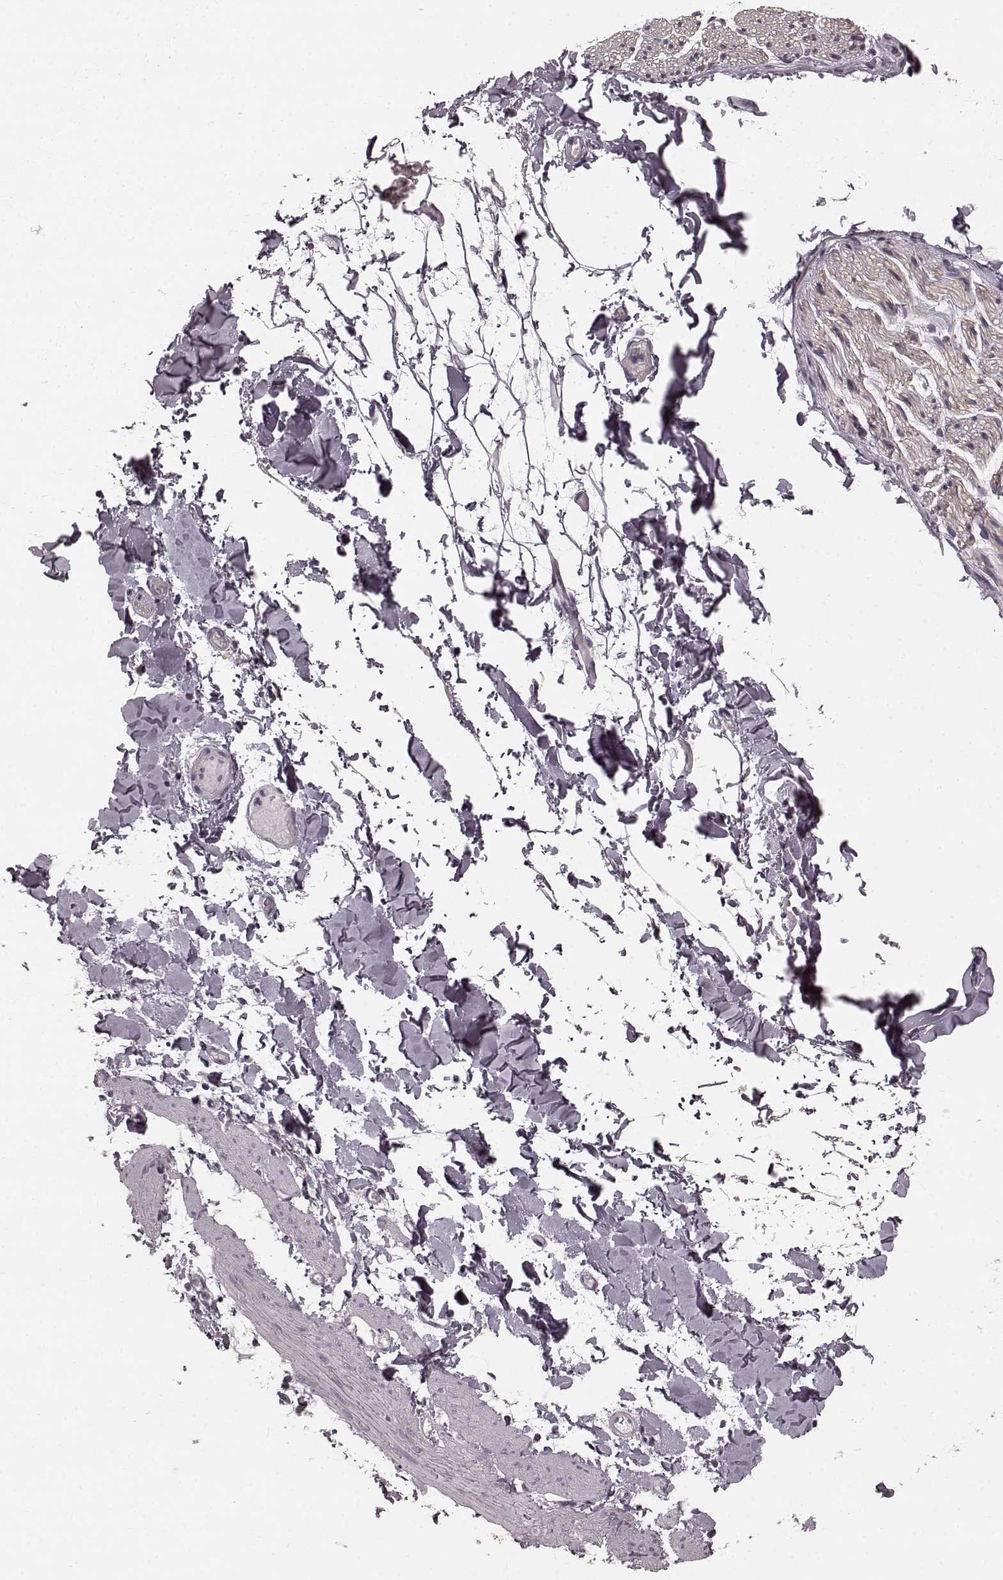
{"staining": {"intensity": "negative", "quantity": "none", "location": "none"}, "tissue": "adipose tissue", "cell_type": "Adipocytes", "image_type": "normal", "snomed": [{"axis": "morphology", "description": "Normal tissue, NOS"}, {"axis": "topography", "description": "Gallbladder"}, {"axis": "topography", "description": "Peripheral nerve tissue"}], "caption": "Immunohistochemical staining of unremarkable adipose tissue exhibits no significant positivity in adipocytes. (DAB (3,3'-diaminobenzidine) IHC with hematoxylin counter stain).", "gene": "PRKCE", "patient": {"sex": "female", "age": 45}}